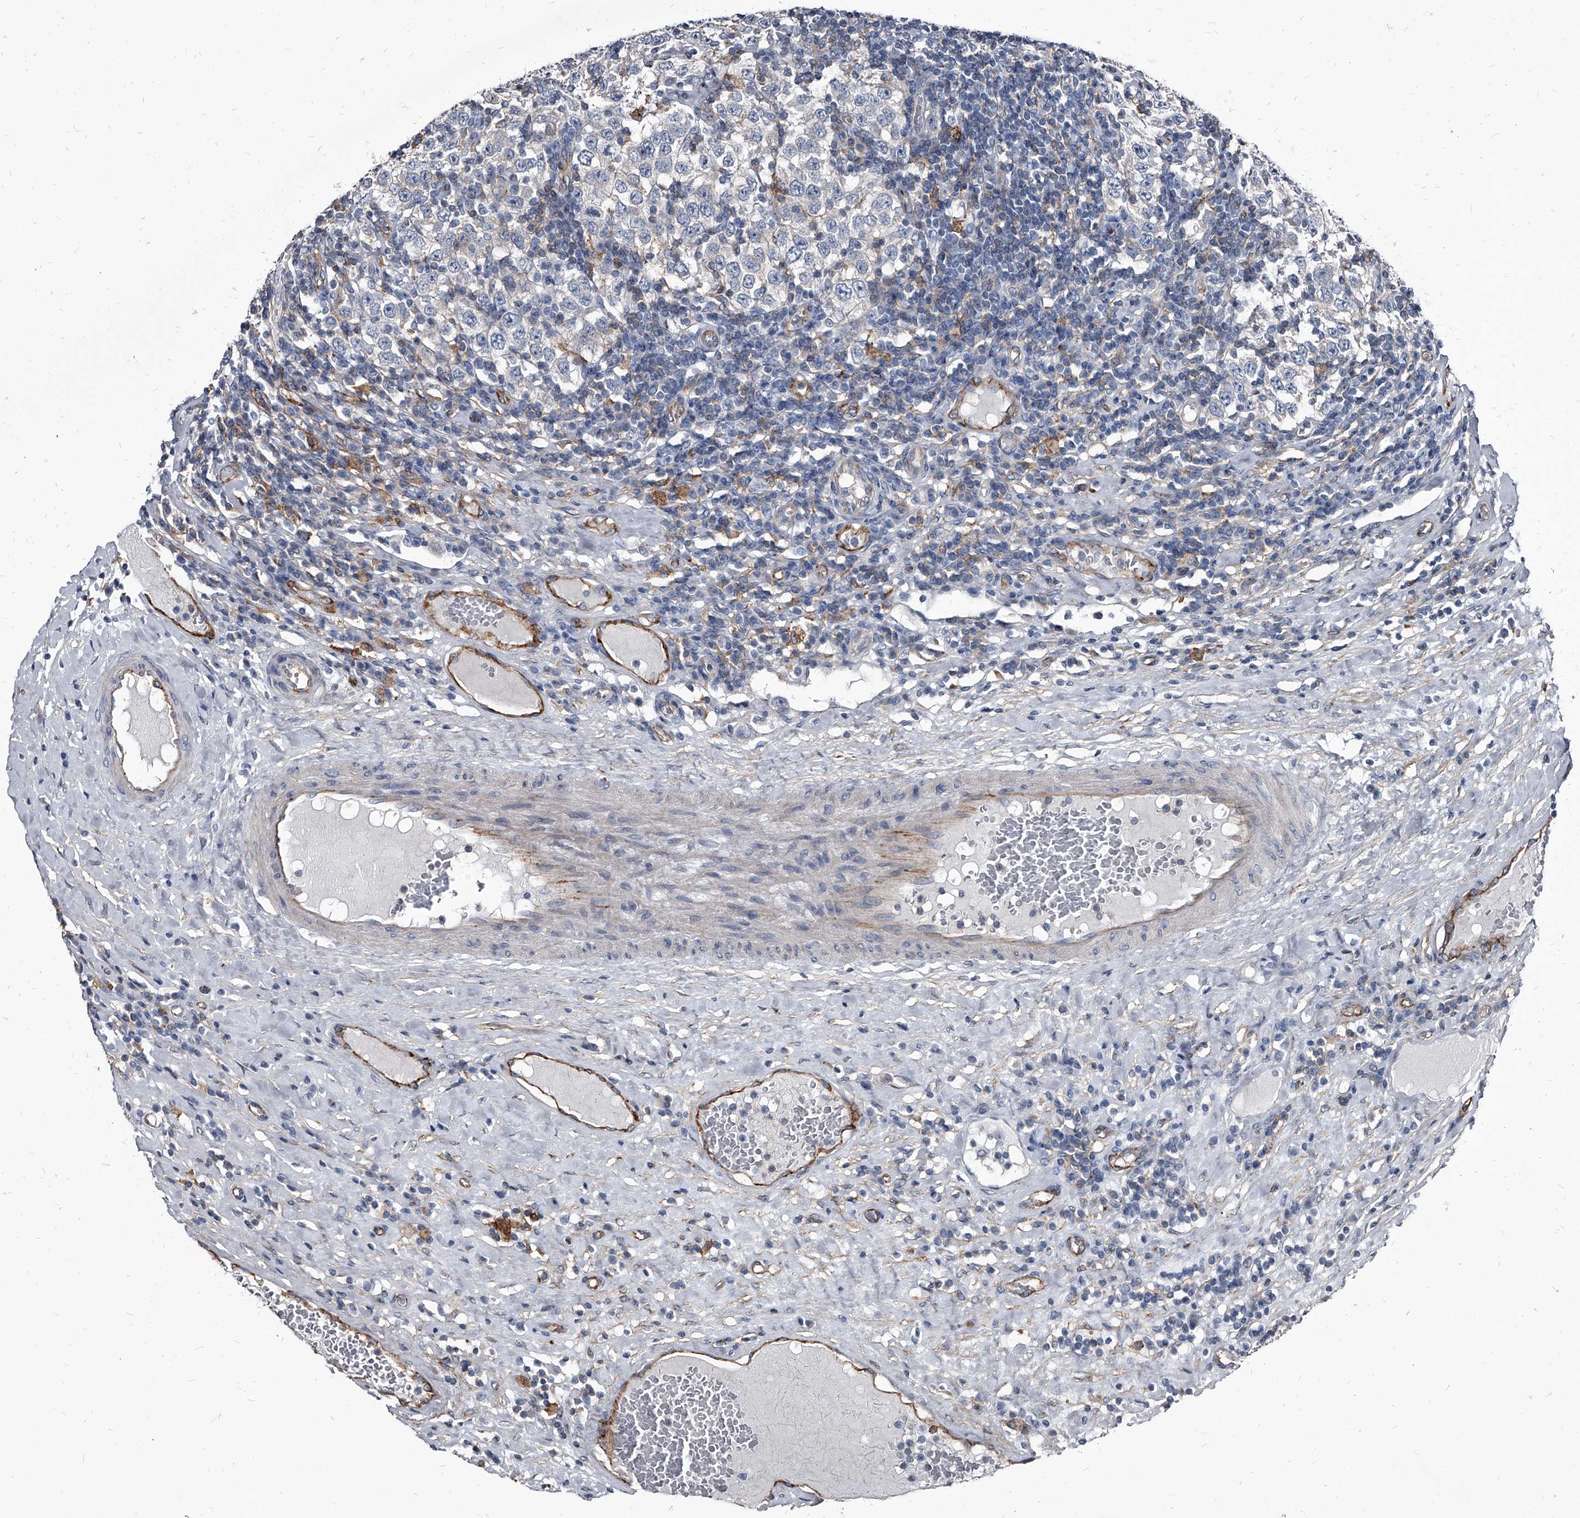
{"staining": {"intensity": "negative", "quantity": "none", "location": "none"}, "tissue": "testis cancer", "cell_type": "Tumor cells", "image_type": "cancer", "snomed": [{"axis": "morphology", "description": "Seminoma, NOS"}, {"axis": "topography", "description": "Testis"}], "caption": "Tumor cells show no significant staining in testis seminoma. Brightfield microscopy of immunohistochemistry (IHC) stained with DAB (3,3'-diaminobenzidine) (brown) and hematoxylin (blue), captured at high magnification.", "gene": "PGLYRP3", "patient": {"sex": "male", "age": 41}}